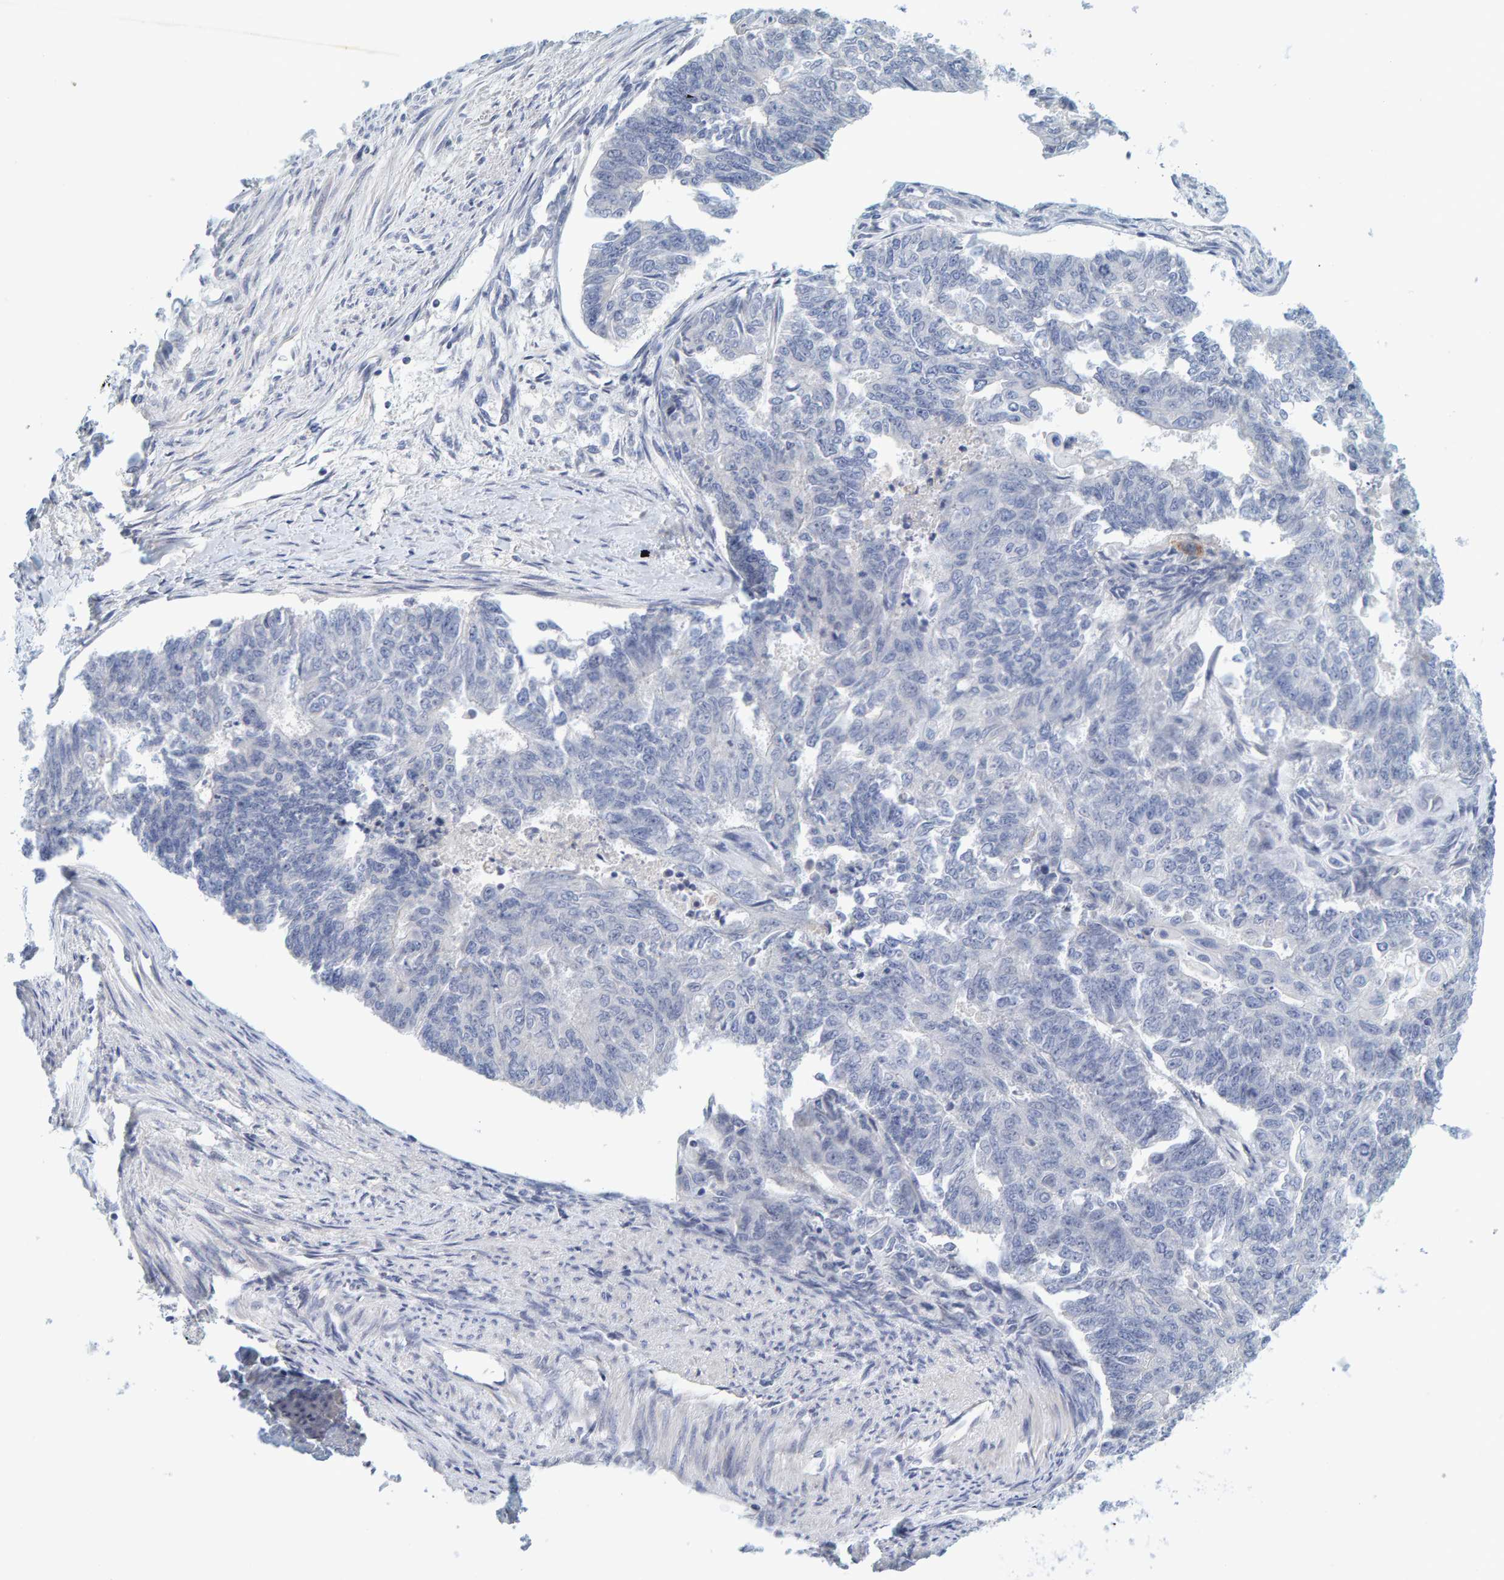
{"staining": {"intensity": "negative", "quantity": "none", "location": "none"}, "tissue": "endometrial cancer", "cell_type": "Tumor cells", "image_type": "cancer", "snomed": [{"axis": "morphology", "description": "Adenocarcinoma, NOS"}, {"axis": "topography", "description": "Endometrium"}], "caption": "Immunohistochemical staining of endometrial cancer (adenocarcinoma) exhibits no significant staining in tumor cells.", "gene": "ZNF77", "patient": {"sex": "female", "age": 32}}